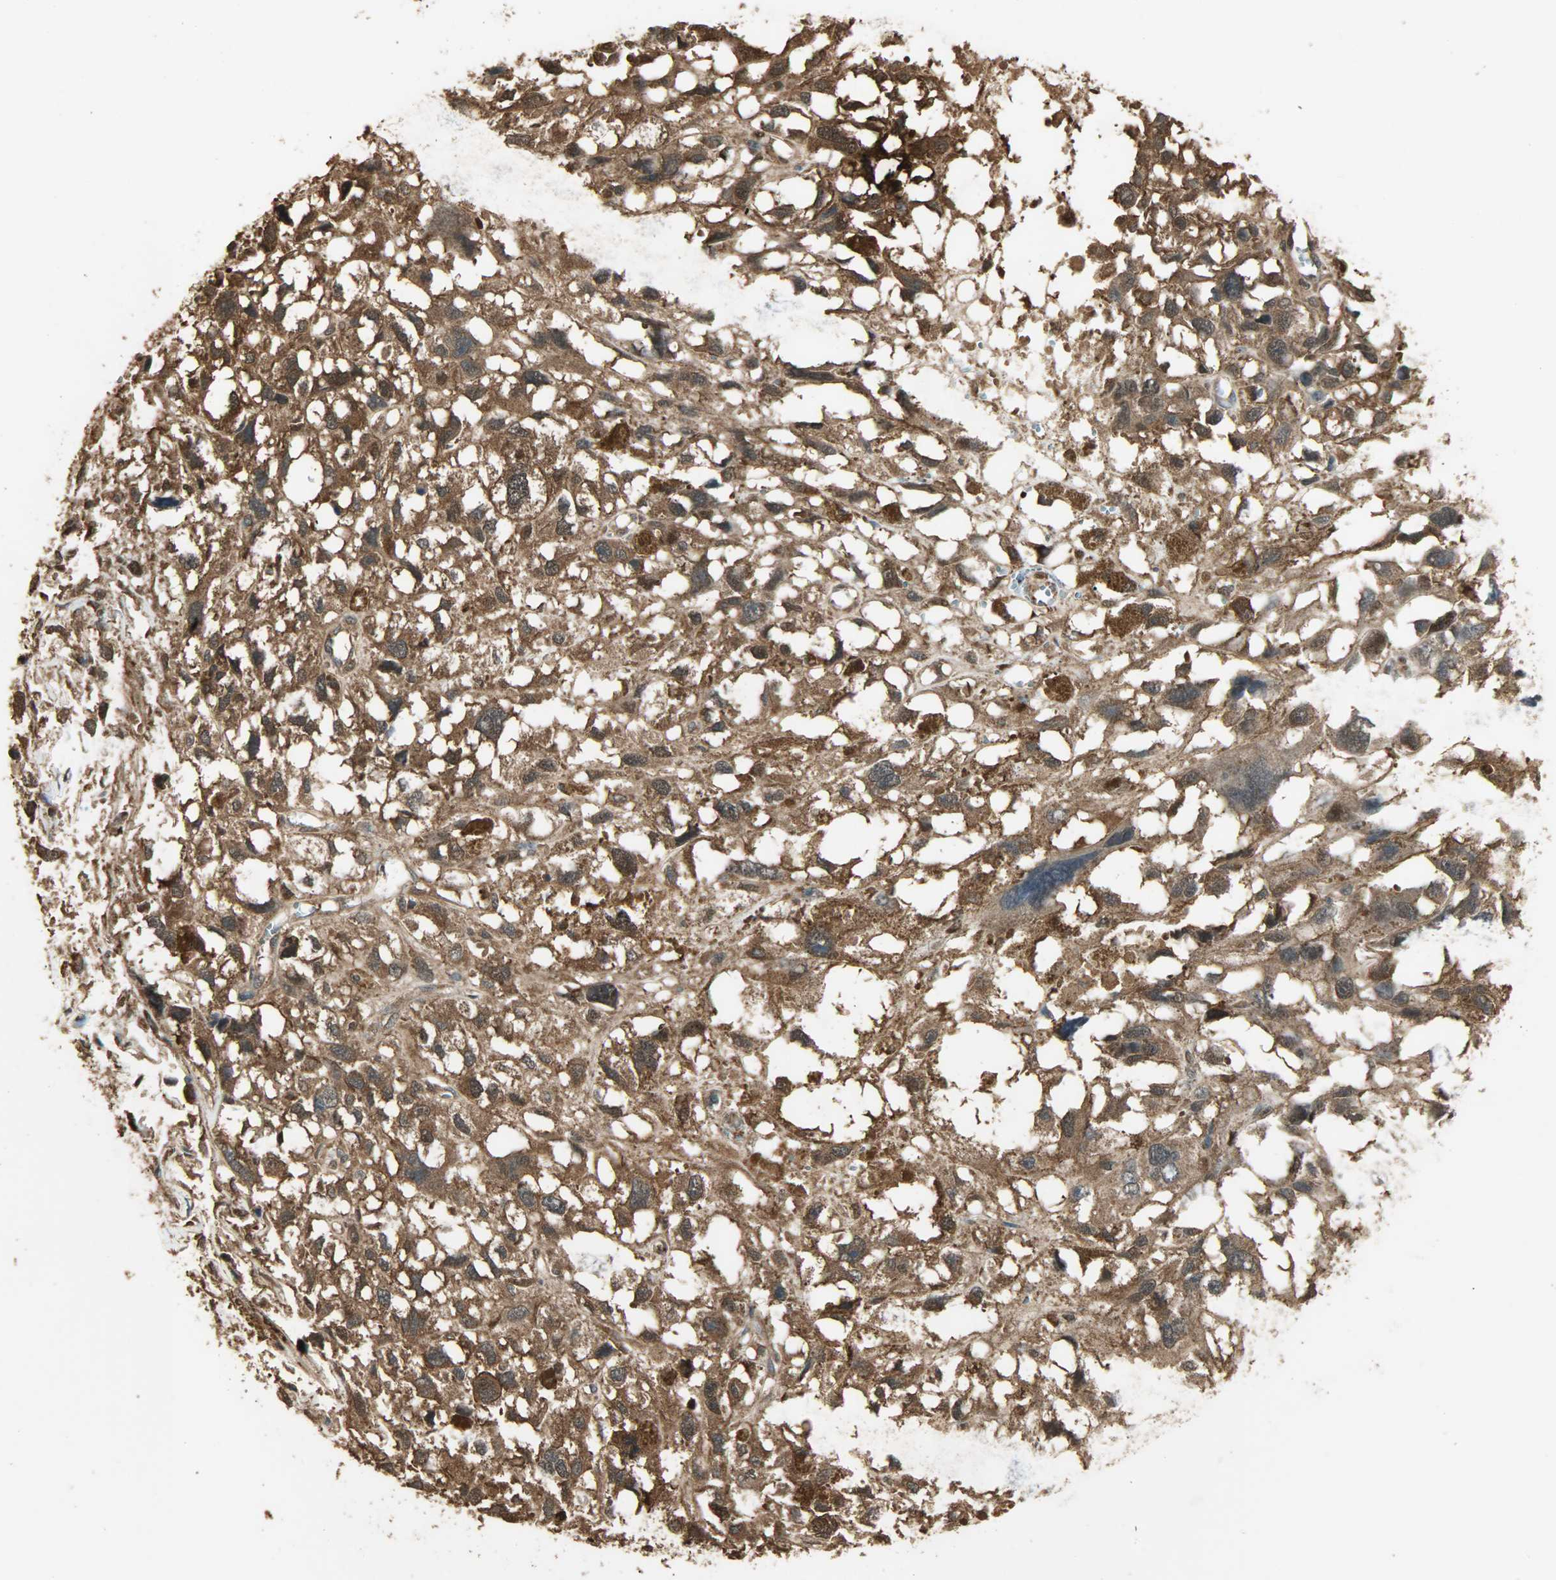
{"staining": {"intensity": "strong", "quantity": ">75%", "location": "cytoplasmic/membranous,nuclear"}, "tissue": "melanoma", "cell_type": "Tumor cells", "image_type": "cancer", "snomed": [{"axis": "morphology", "description": "Malignant melanoma, Metastatic site"}, {"axis": "topography", "description": "Lymph node"}], "caption": "Tumor cells show high levels of strong cytoplasmic/membranous and nuclear positivity in approximately >75% of cells in melanoma.", "gene": "YWHAZ", "patient": {"sex": "male", "age": 59}}